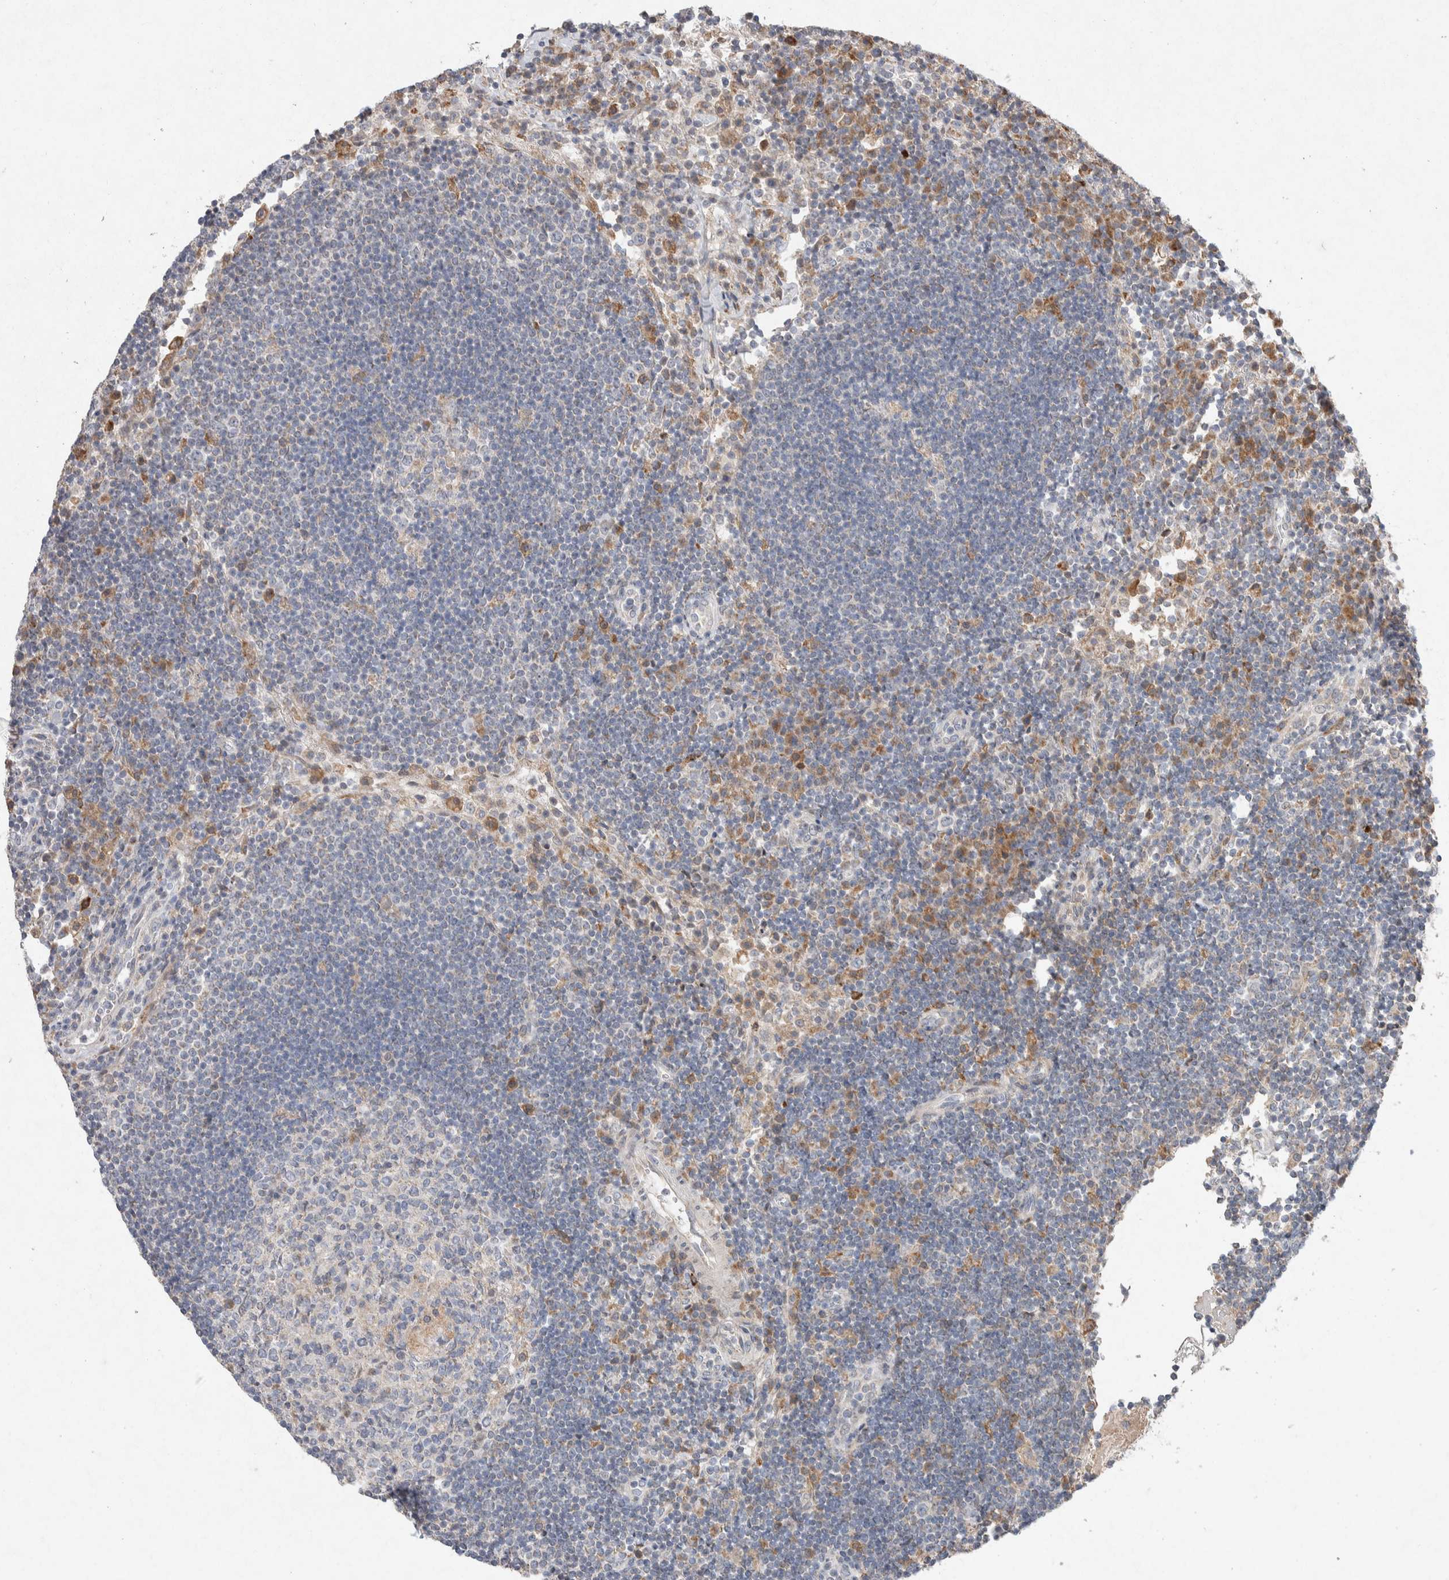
{"staining": {"intensity": "weak", "quantity": "<25%", "location": "cytoplasmic/membranous"}, "tissue": "lymph node", "cell_type": "Germinal center cells", "image_type": "normal", "snomed": [{"axis": "morphology", "description": "Normal tissue, NOS"}, {"axis": "topography", "description": "Lymph node"}], "caption": "Human lymph node stained for a protein using immunohistochemistry (IHC) displays no positivity in germinal center cells.", "gene": "CMTM4", "patient": {"sex": "female", "age": 53}}